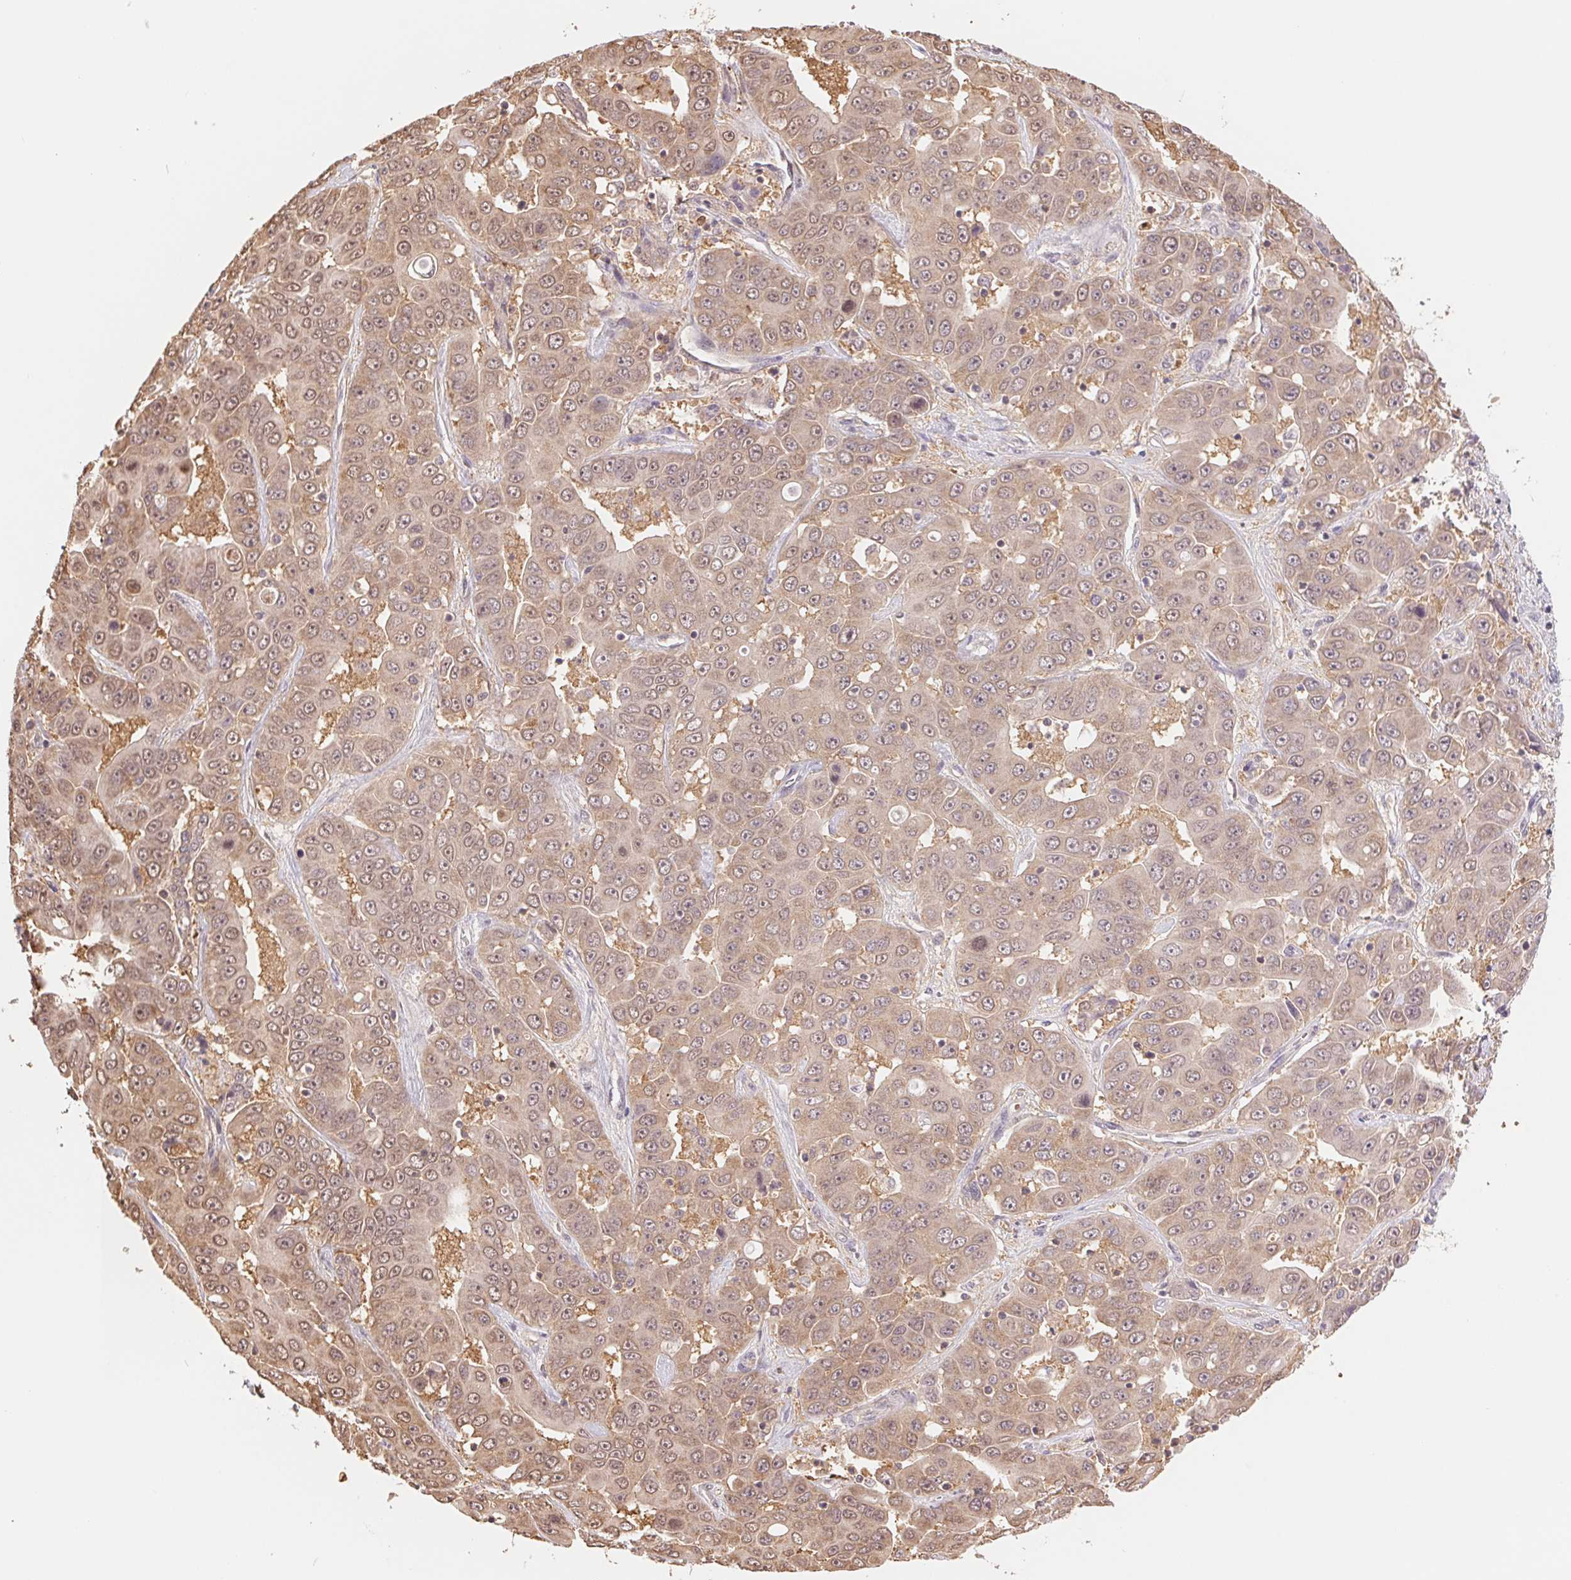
{"staining": {"intensity": "weak", "quantity": ">75%", "location": "cytoplasmic/membranous"}, "tissue": "liver cancer", "cell_type": "Tumor cells", "image_type": "cancer", "snomed": [{"axis": "morphology", "description": "Cholangiocarcinoma"}, {"axis": "topography", "description": "Liver"}], "caption": "Tumor cells display weak cytoplasmic/membranous expression in about >75% of cells in cholangiocarcinoma (liver).", "gene": "CDC123", "patient": {"sex": "female", "age": 52}}